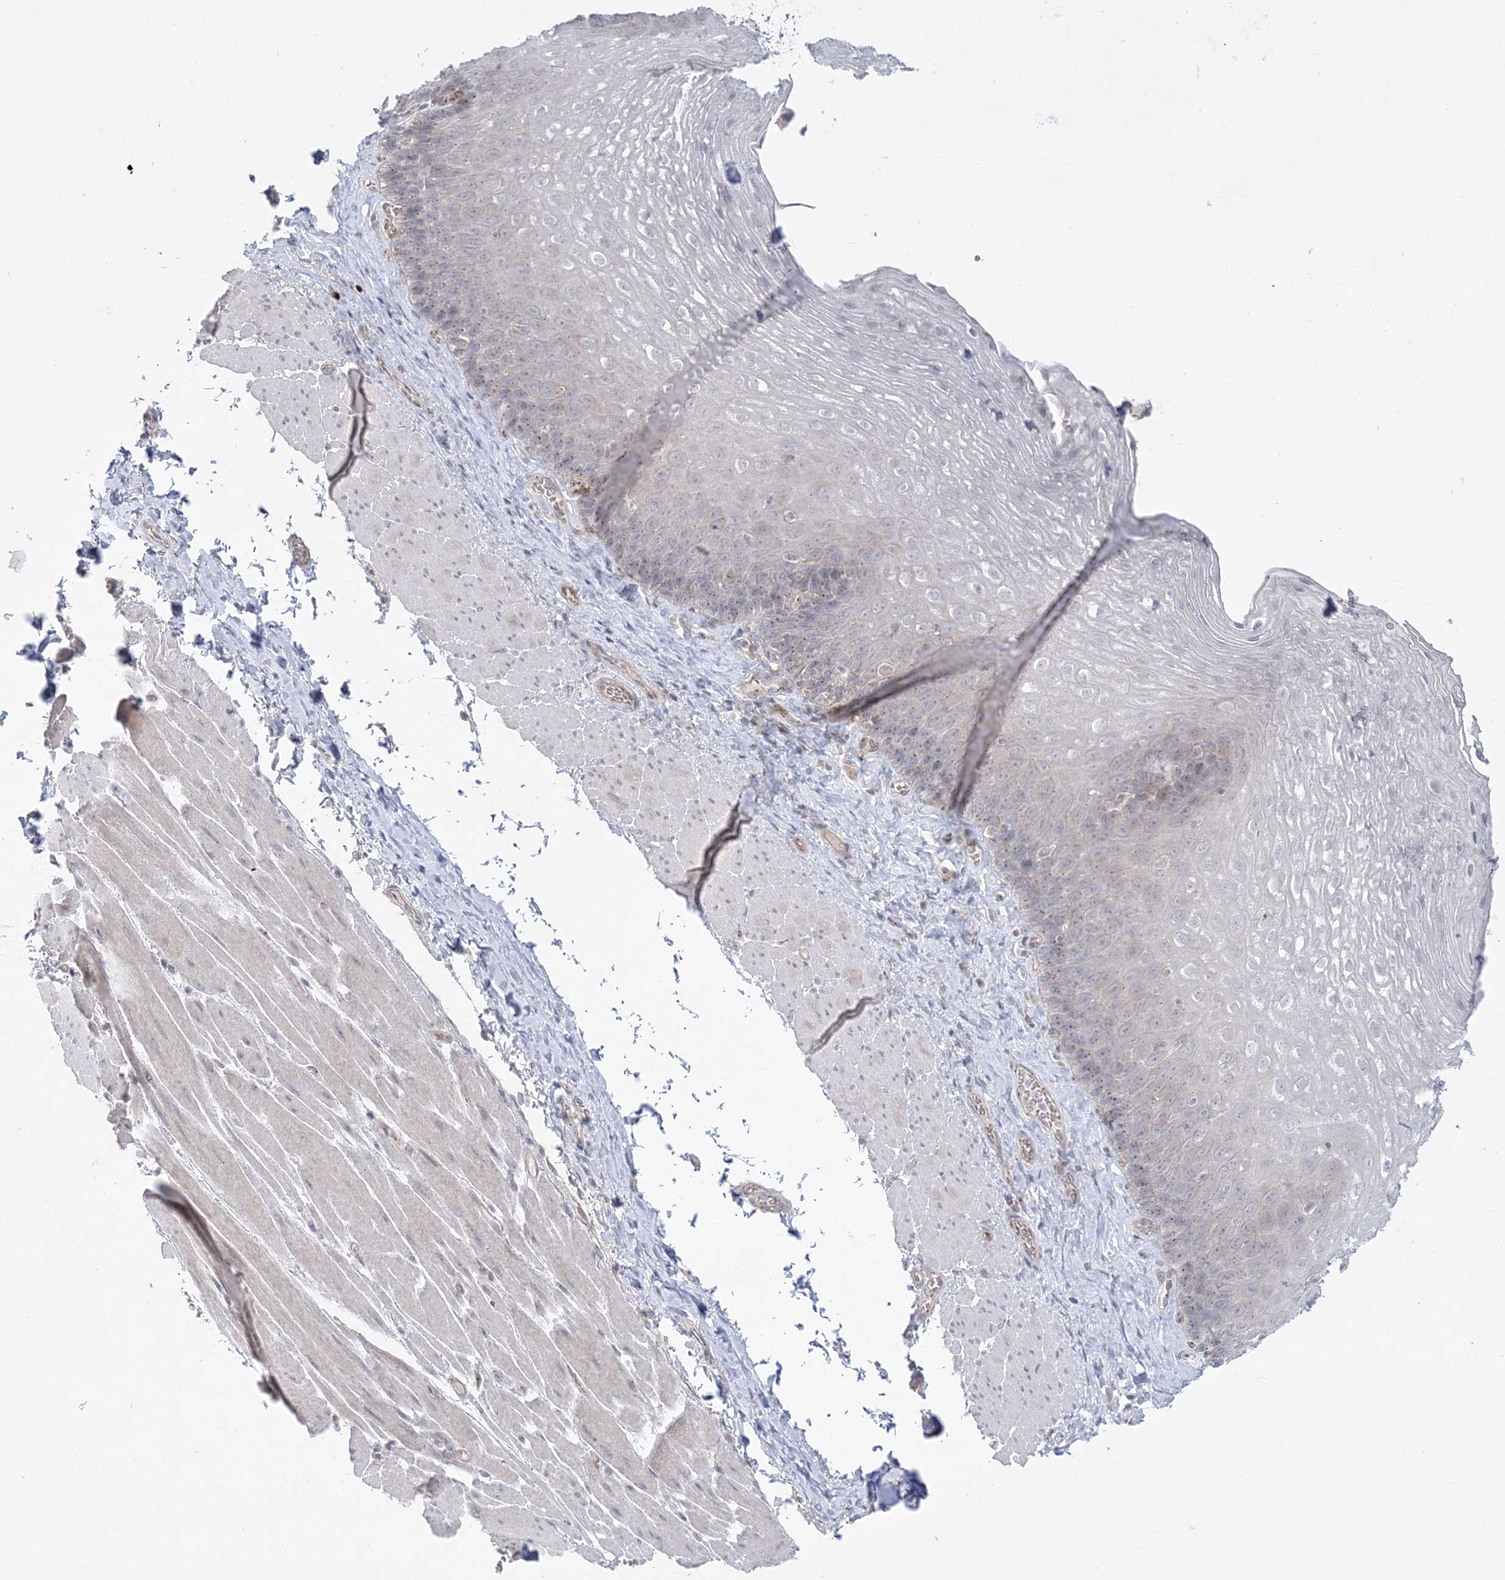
{"staining": {"intensity": "weak", "quantity": "<25%", "location": "cytoplasmic/membranous"}, "tissue": "esophagus", "cell_type": "Squamous epithelial cells", "image_type": "normal", "snomed": [{"axis": "morphology", "description": "Normal tissue, NOS"}, {"axis": "topography", "description": "Esophagus"}], "caption": "This is an immunohistochemistry histopathology image of normal human esophagus. There is no positivity in squamous epithelial cells.", "gene": "ADAMTS12", "patient": {"sex": "female", "age": 66}}